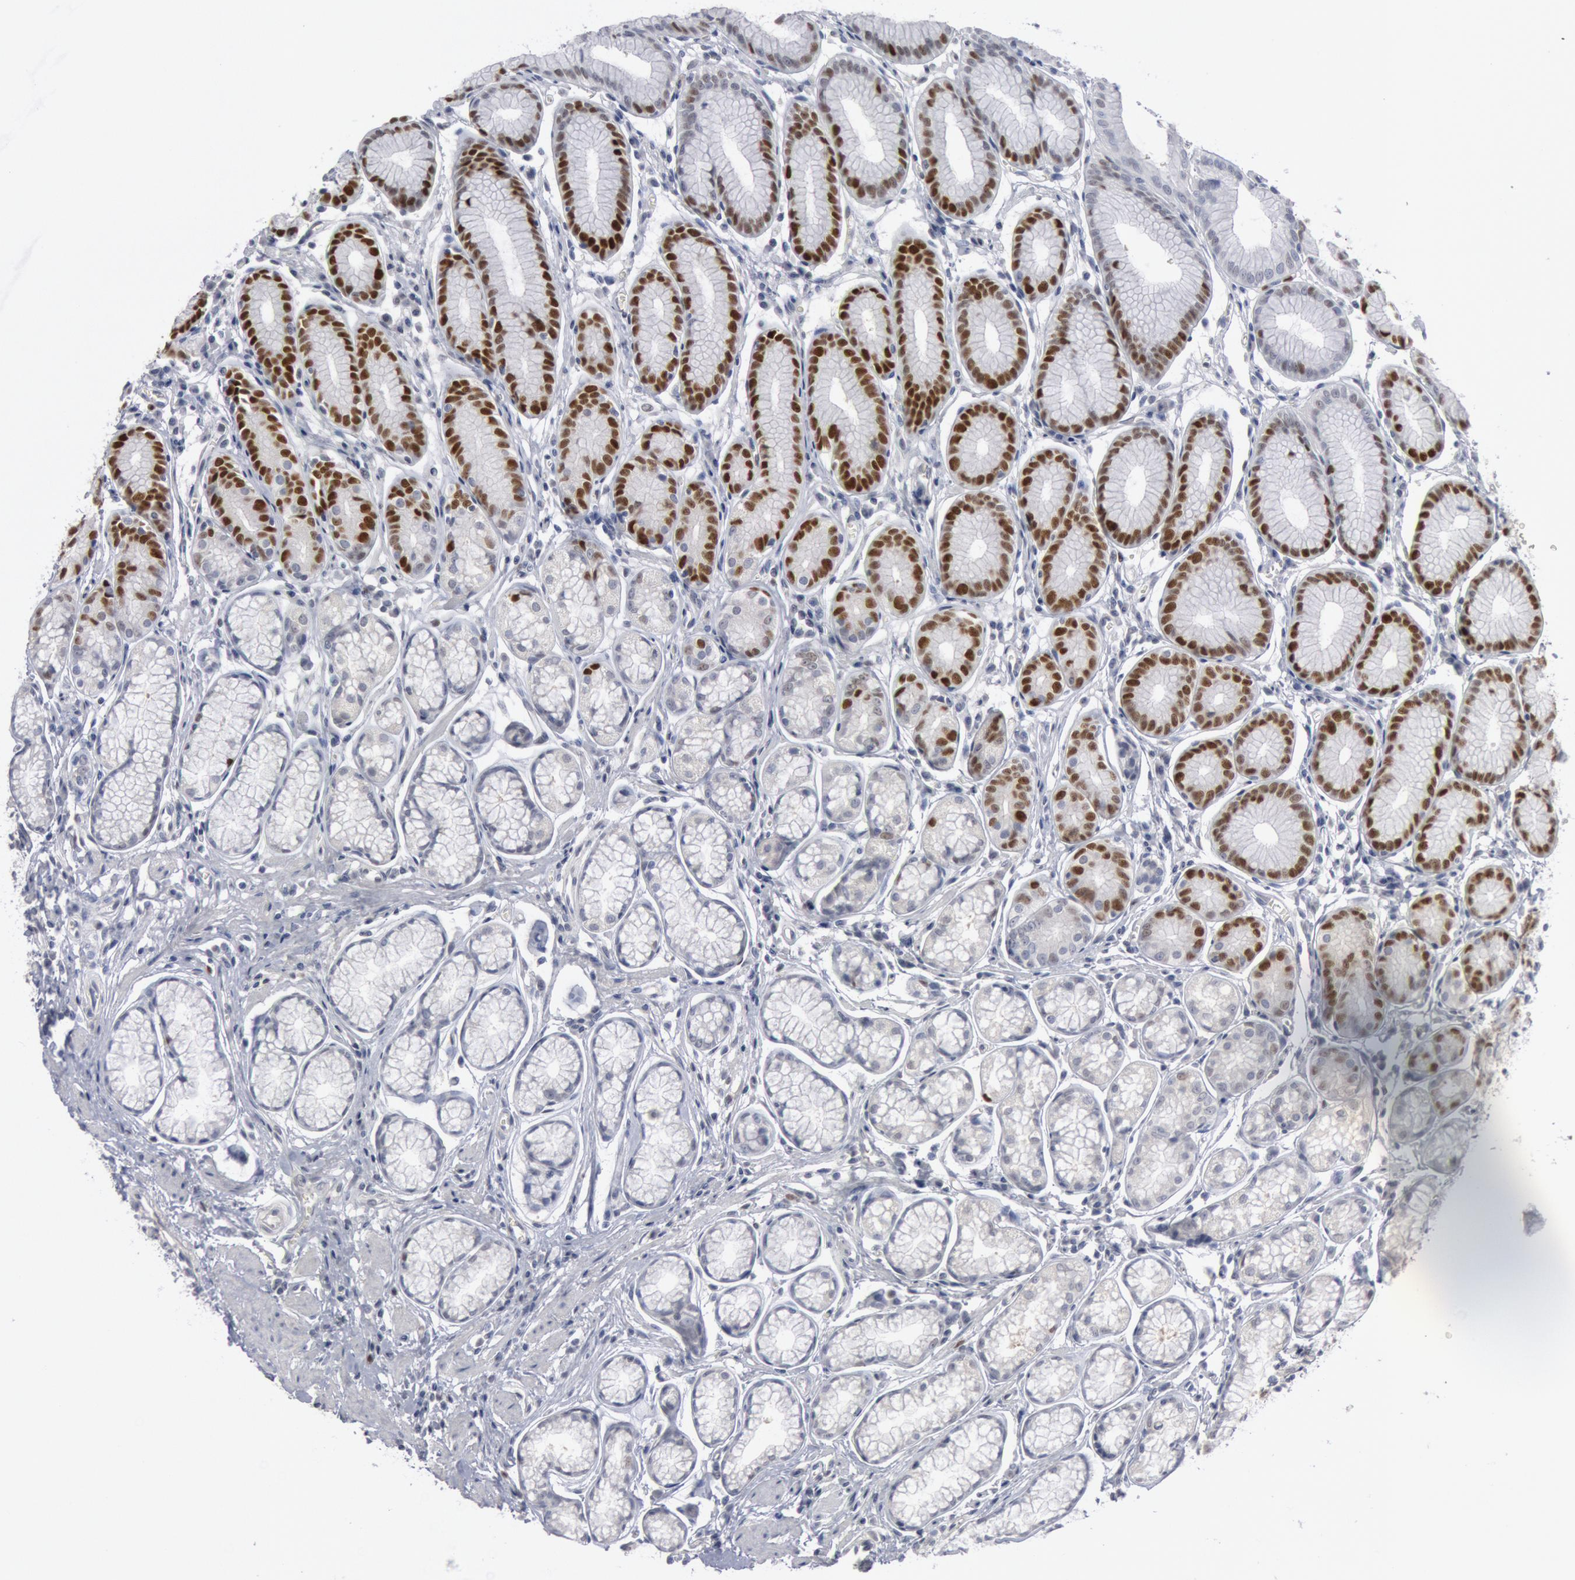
{"staining": {"intensity": "strong", "quantity": "25%-75%", "location": "nuclear"}, "tissue": "stomach", "cell_type": "Glandular cells", "image_type": "normal", "snomed": [{"axis": "morphology", "description": "Normal tissue, NOS"}, {"axis": "topography", "description": "Stomach"}], "caption": "A brown stain highlights strong nuclear positivity of a protein in glandular cells of unremarkable human stomach. The staining was performed using DAB (3,3'-diaminobenzidine) to visualize the protein expression in brown, while the nuclei were stained in blue with hematoxylin (Magnification: 20x).", "gene": "WDHD1", "patient": {"sex": "male", "age": 42}}